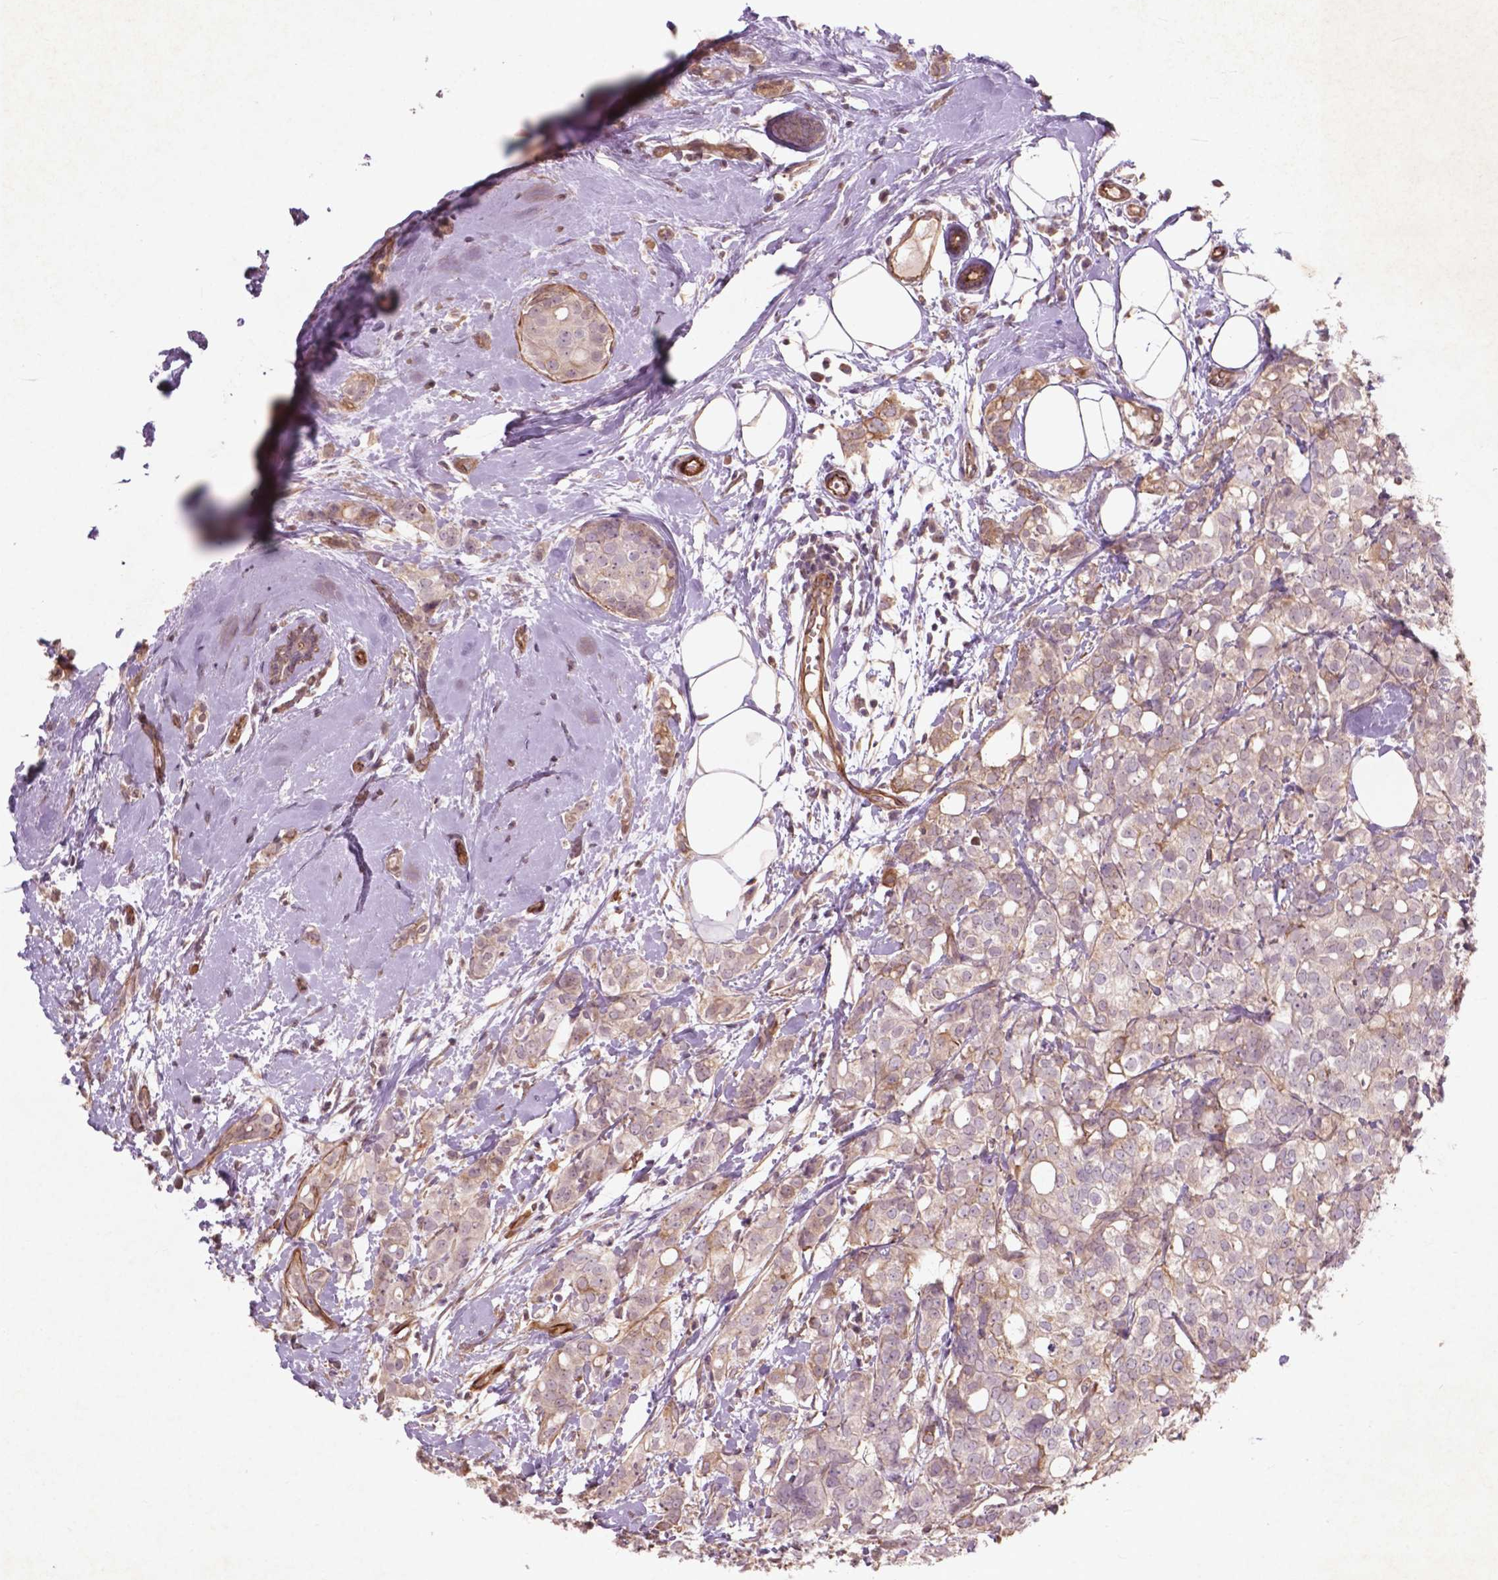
{"staining": {"intensity": "weak", "quantity": "<25%", "location": "cytoplasmic/membranous"}, "tissue": "breast cancer", "cell_type": "Tumor cells", "image_type": "cancer", "snomed": [{"axis": "morphology", "description": "Duct carcinoma"}, {"axis": "topography", "description": "Breast"}], "caption": "An immunohistochemistry (IHC) photomicrograph of invasive ductal carcinoma (breast) is shown. There is no staining in tumor cells of invasive ductal carcinoma (breast). The staining is performed using DAB (3,3'-diaminobenzidine) brown chromogen with nuclei counter-stained in using hematoxylin.", "gene": "RFPL4B", "patient": {"sex": "female", "age": 40}}